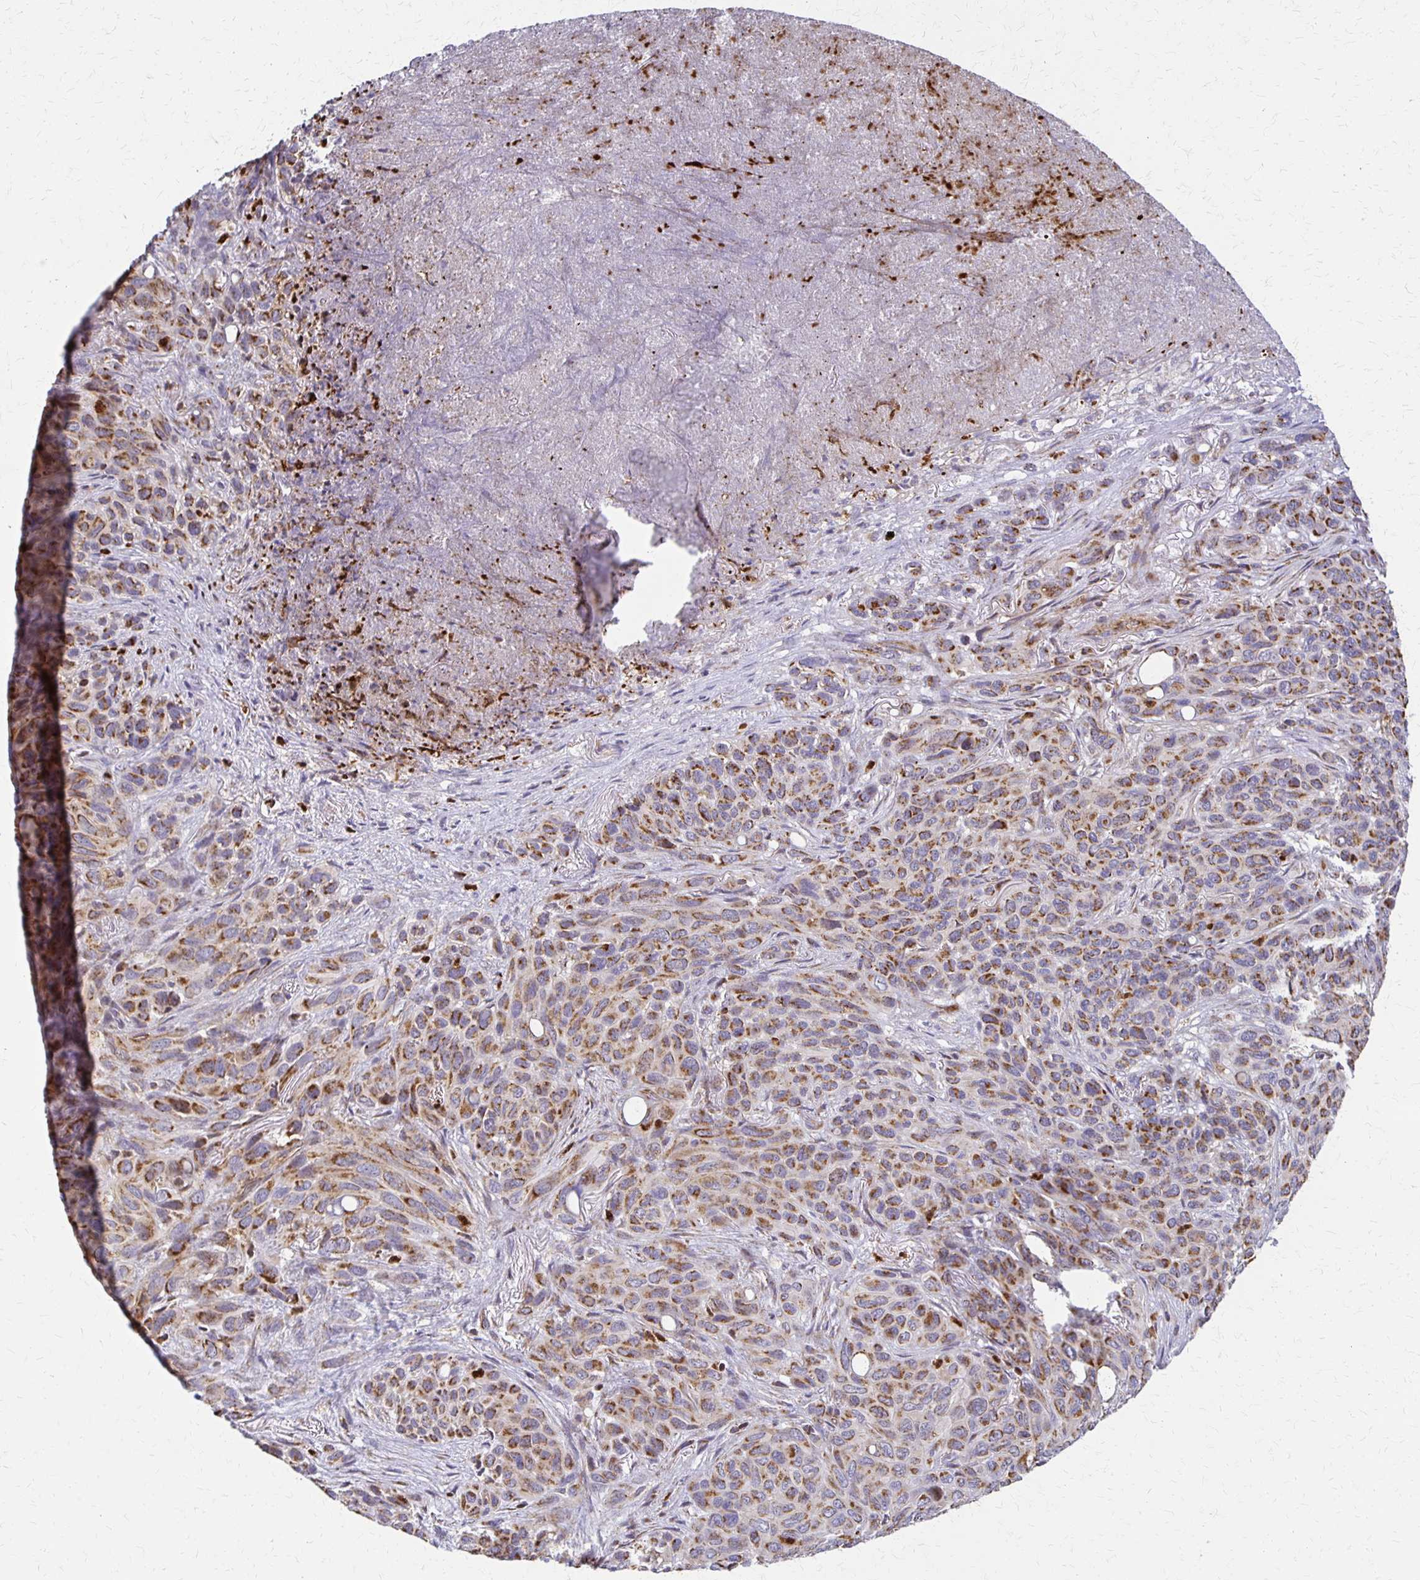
{"staining": {"intensity": "moderate", "quantity": "25%-75%", "location": "cytoplasmic/membranous"}, "tissue": "melanoma", "cell_type": "Tumor cells", "image_type": "cancer", "snomed": [{"axis": "morphology", "description": "Malignant melanoma, Metastatic site"}, {"axis": "topography", "description": "Lung"}], "caption": "Malignant melanoma (metastatic site) tissue exhibits moderate cytoplasmic/membranous staining in about 25%-75% of tumor cells, visualized by immunohistochemistry.", "gene": "EIF4EBP2", "patient": {"sex": "male", "age": 48}}